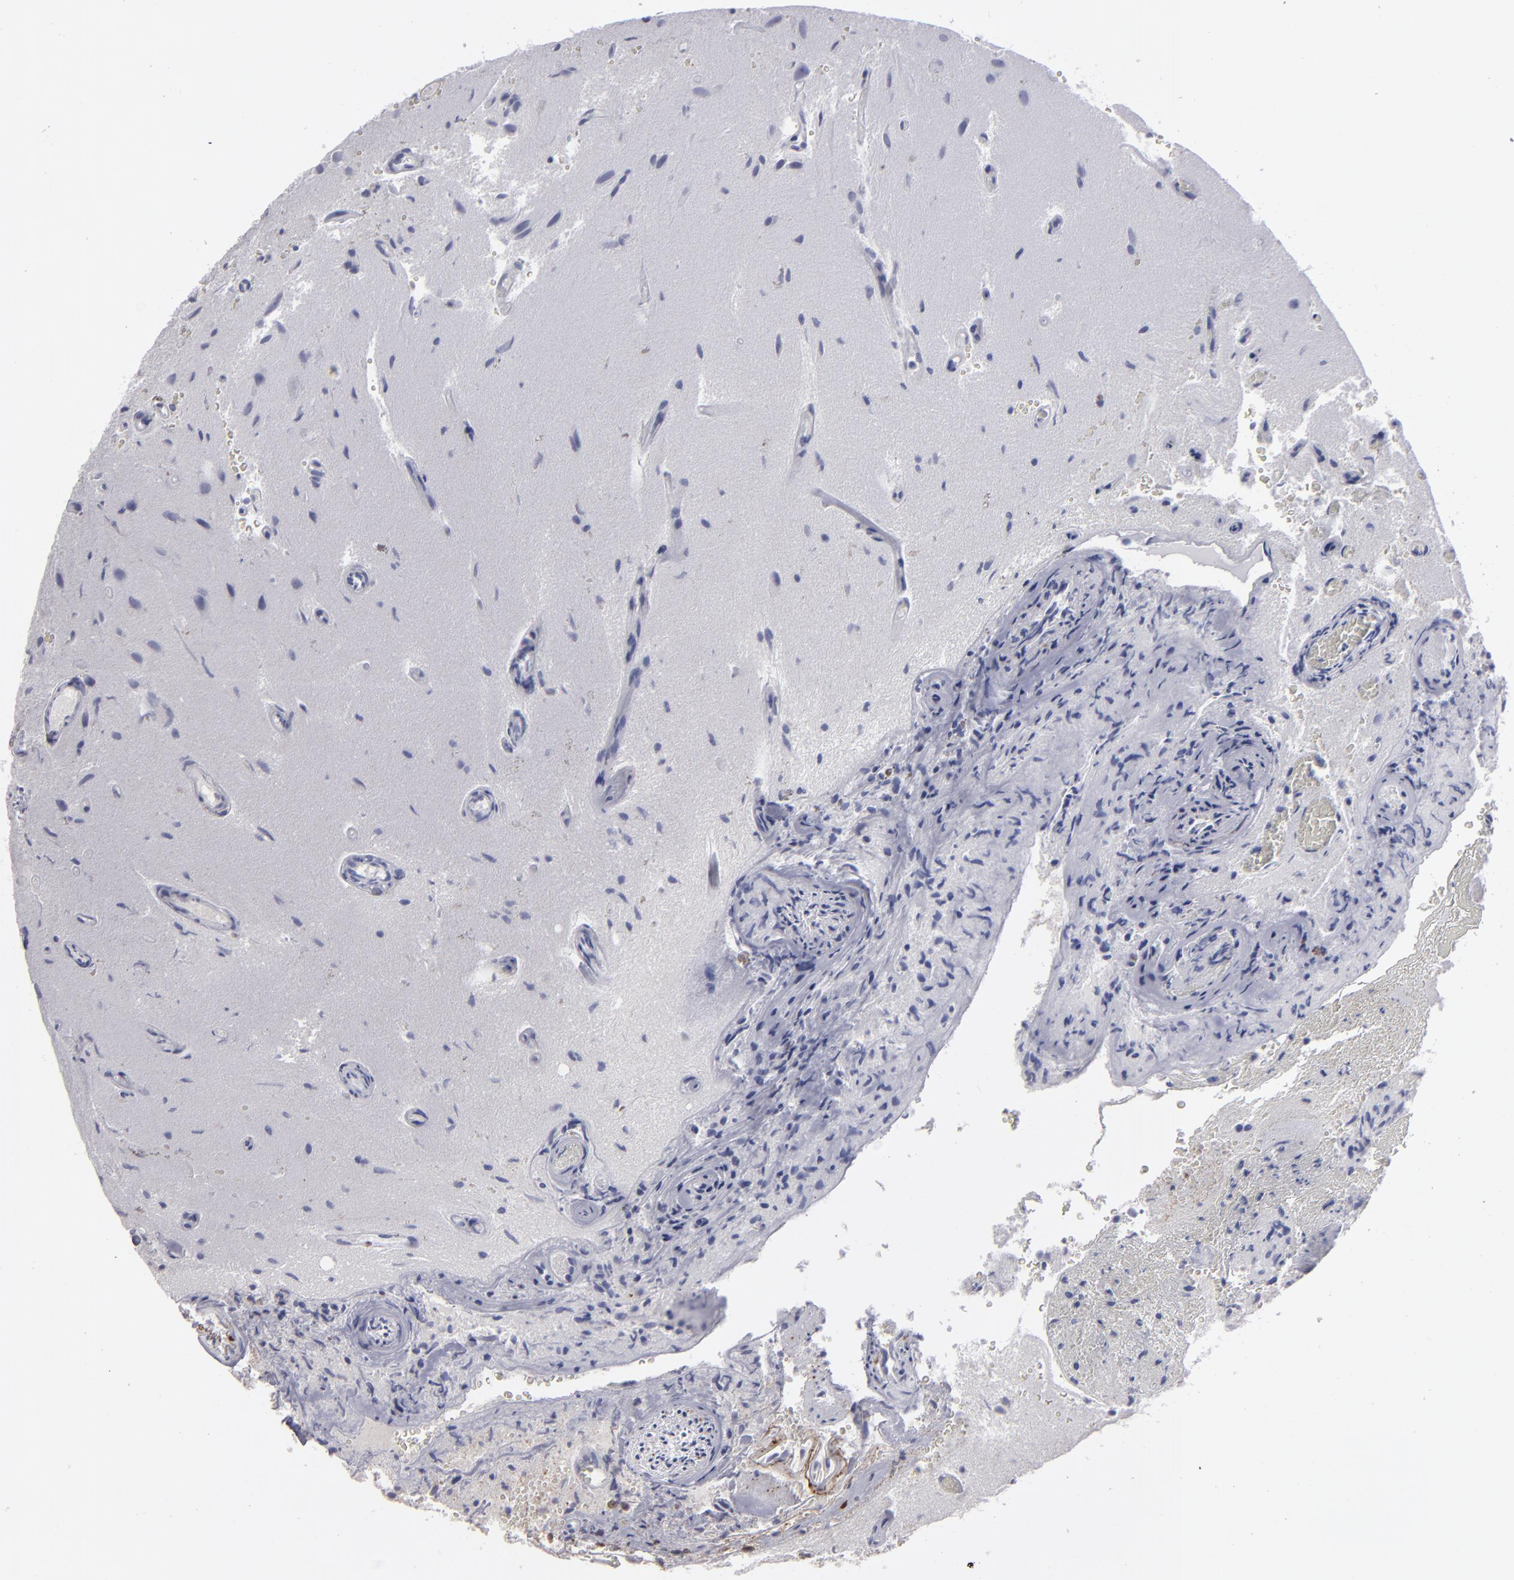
{"staining": {"intensity": "weak", "quantity": "<25%", "location": "cytoplasmic/membranous"}, "tissue": "glioma", "cell_type": "Tumor cells", "image_type": "cancer", "snomed": [{"axis": "morphology", "description": "Normal tissue, NOS"}, {"axis": "morphology", "description": "Glioma, malignant, High grade"}, {"axis": "topography", "description": "Cerebral cortex"}], "caption": "Immunohistochemistry (IHC) of malignant high-grade glioma exhibits no positivity in tumor cells.", "gene": "SEMA3G", "patient": {"sex": "male", "age": 75}}